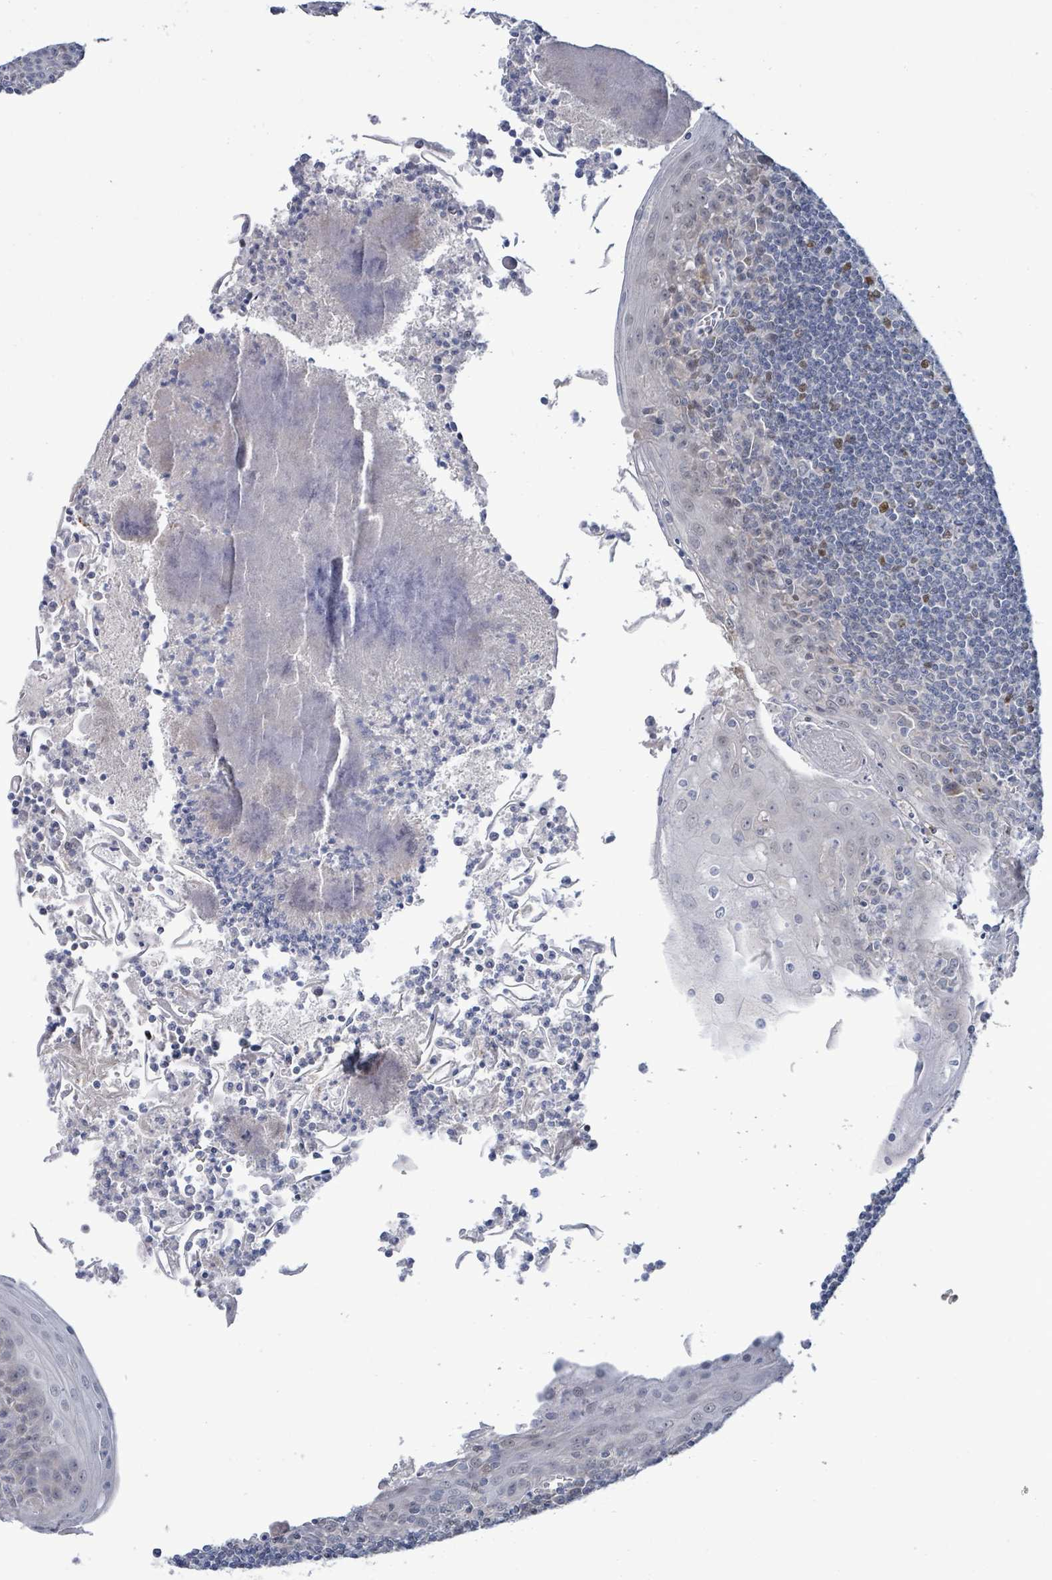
{"staining": {"intensity": "moderate", "quantity": "<25%", "location": "nuclear"}, "tissue": "tonsil", "cell_type": "Non-germinal center cells", "image_type": "normal", "snomed": [{"axis": "morphology", "description": "Normal tissue, NOS"}, {"axis": "topography", "description": "Tonsil"}], "caption": "A brown stain highlights moderate nuclear expression of a protein in non-germinal center cells of benign human tonsil.", "gene": "ZFPM1", "patient": {"sex": "male", "age": 27}}